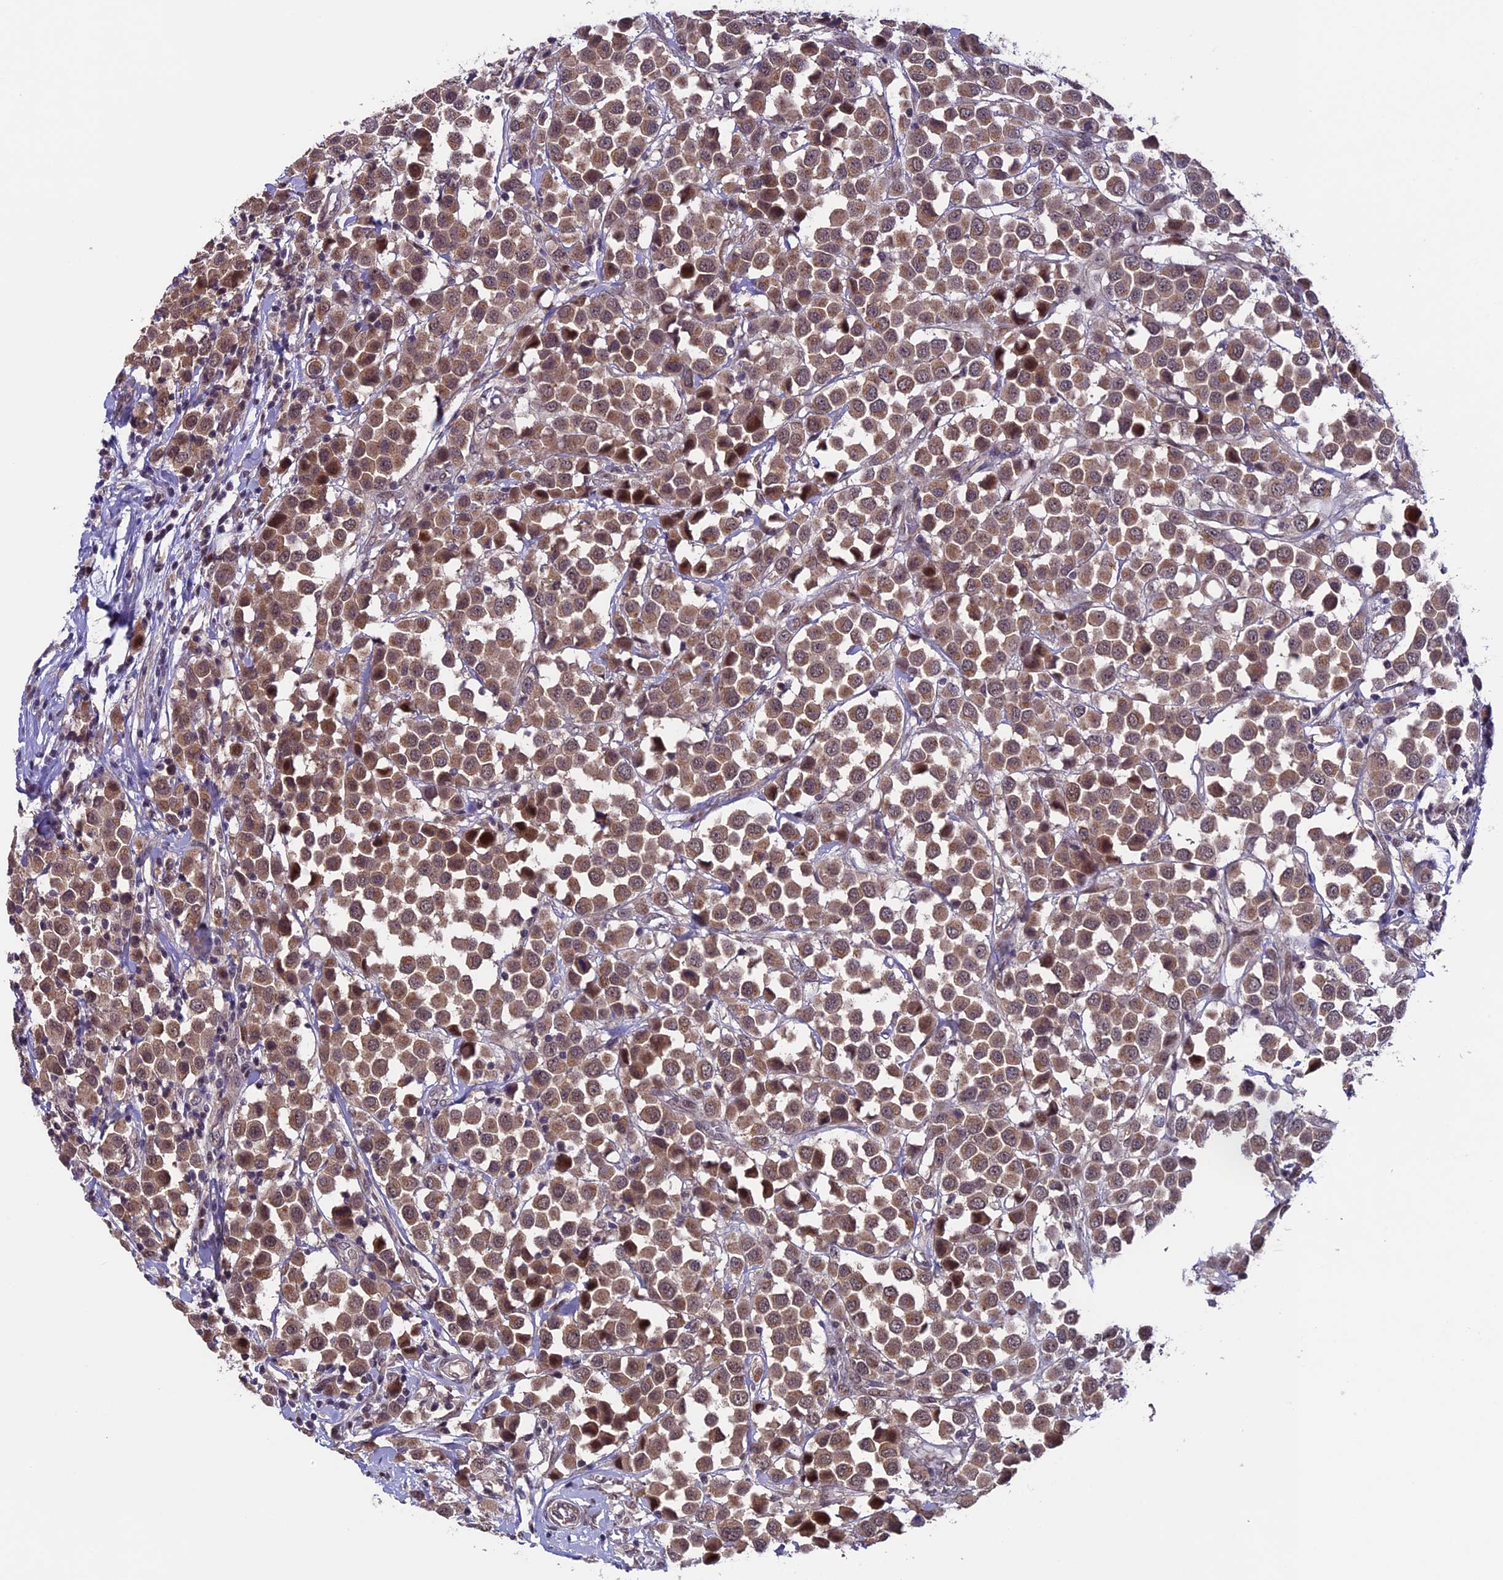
{"staining": {"intensity": "moderate", "quantity": ">75%", "location": "cytoplasmic/membranous,nuclear"}, "tissue": "breast cancer", "cell_type": "Tumor cells", "image_type": "cancer", "snomed": [{"axis": "morphology", "description": "Duct carcinoma"}, {"axis": "topography", "description": "Breast"}], "caption": "Tumor cells demonstrate medium levels of moderate cytoplasmic/membranous and nuclear expression in about >75% of cells in breast invasive ductal carcinoma. Nuclei are stained in blue.", "gene": "SIPA1L3", "patient": {"sex": "female", "age": 61}}